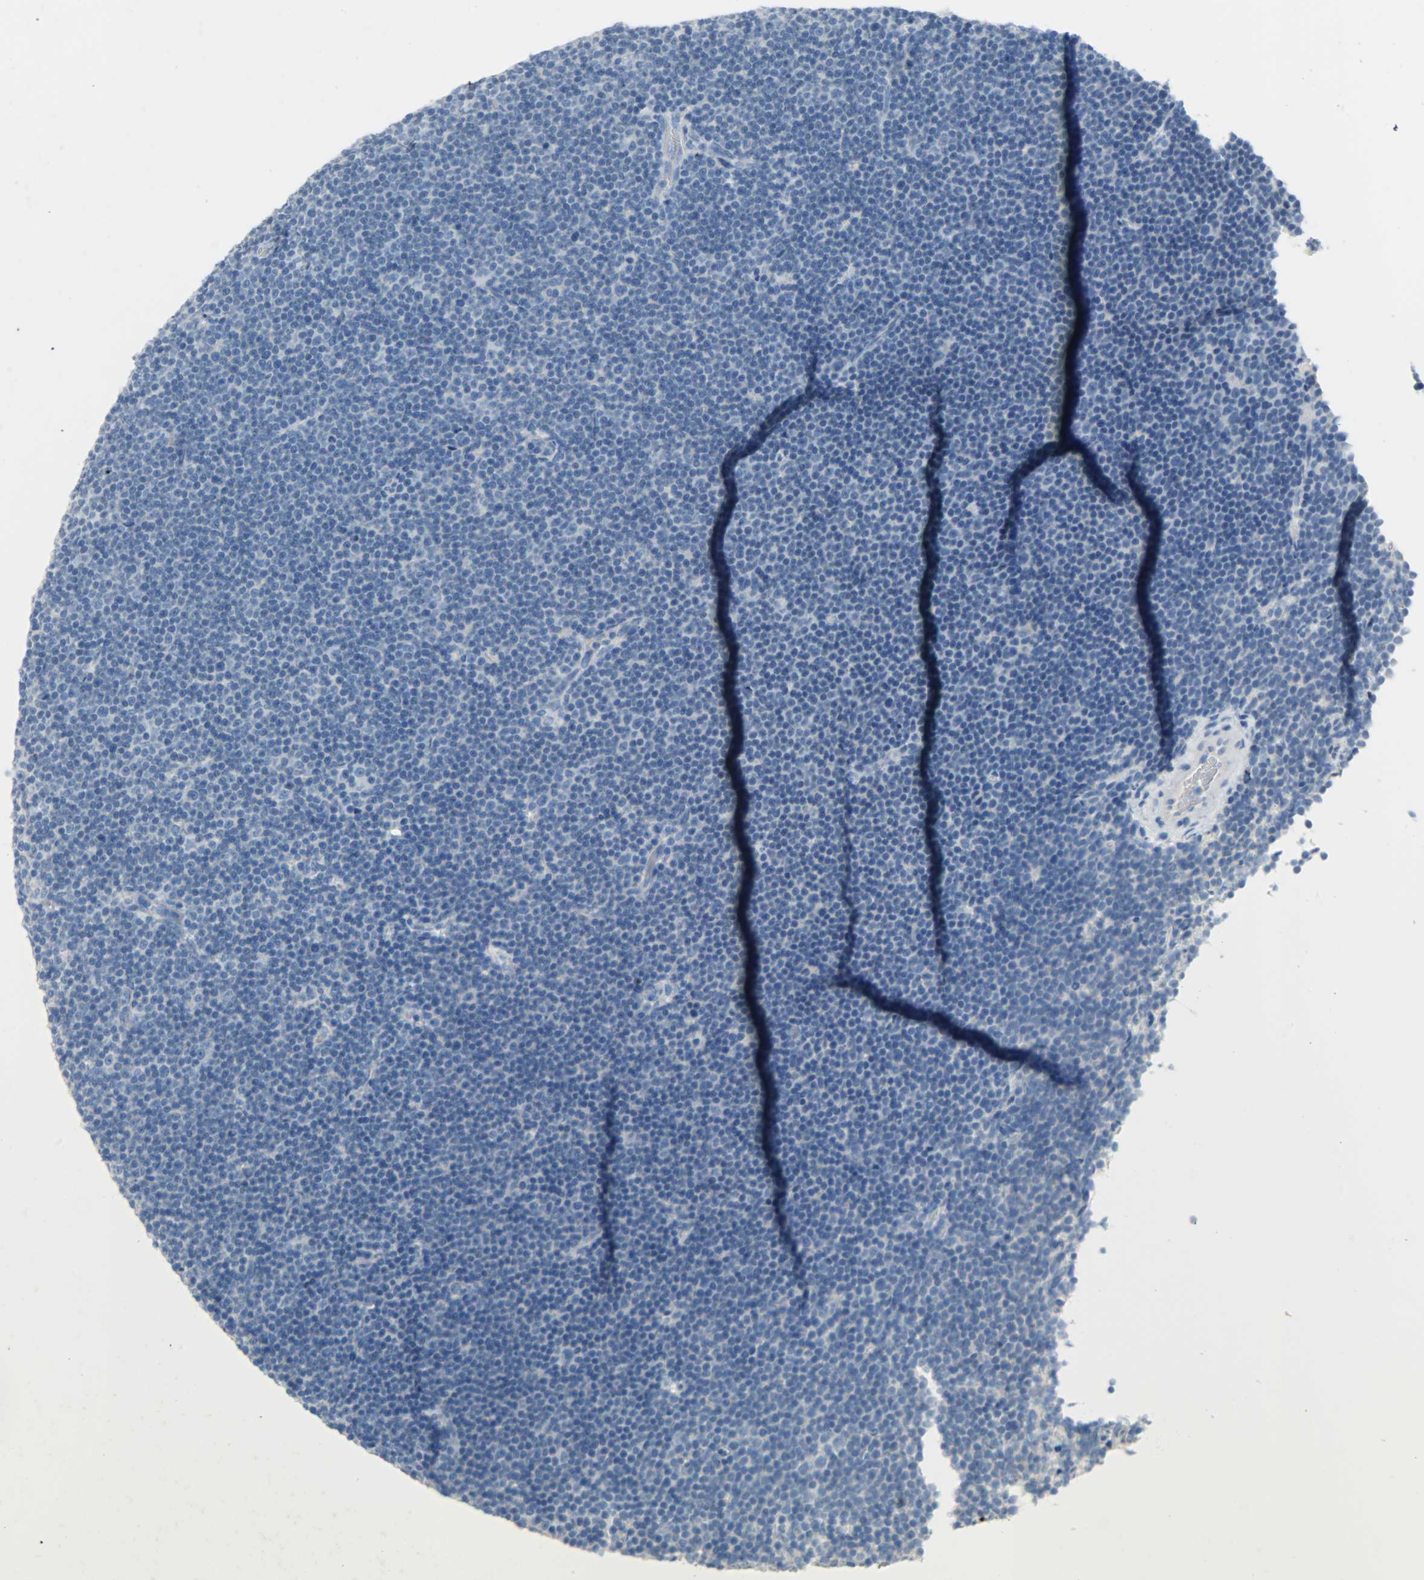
{"staining": {"intensity": "negative", "quantity": "none", "location": "none"}, "tissue": "lymphoma", "cell_type": "Tumor cells", "image_type": "cancer", "snomed": [{"axis": "morphology", "description": "Malignant lymphoma, non-Hodgkin's type, Low grade"}, {"axis": "topography", "description": "Lymph node"}], "caption": "This histopathology image is of low-grade malignant lymphoma, non-Hodgkin's type stained with IHC to label a protein in brown with the nuclei are counter-stained blue. There is no positivity in tumor cells. (Immunohistochemistry (ihc), brightfield microscopy, high magnification).", "gene": "PROM1", "patient": {"sex": "female", "age": 67}}